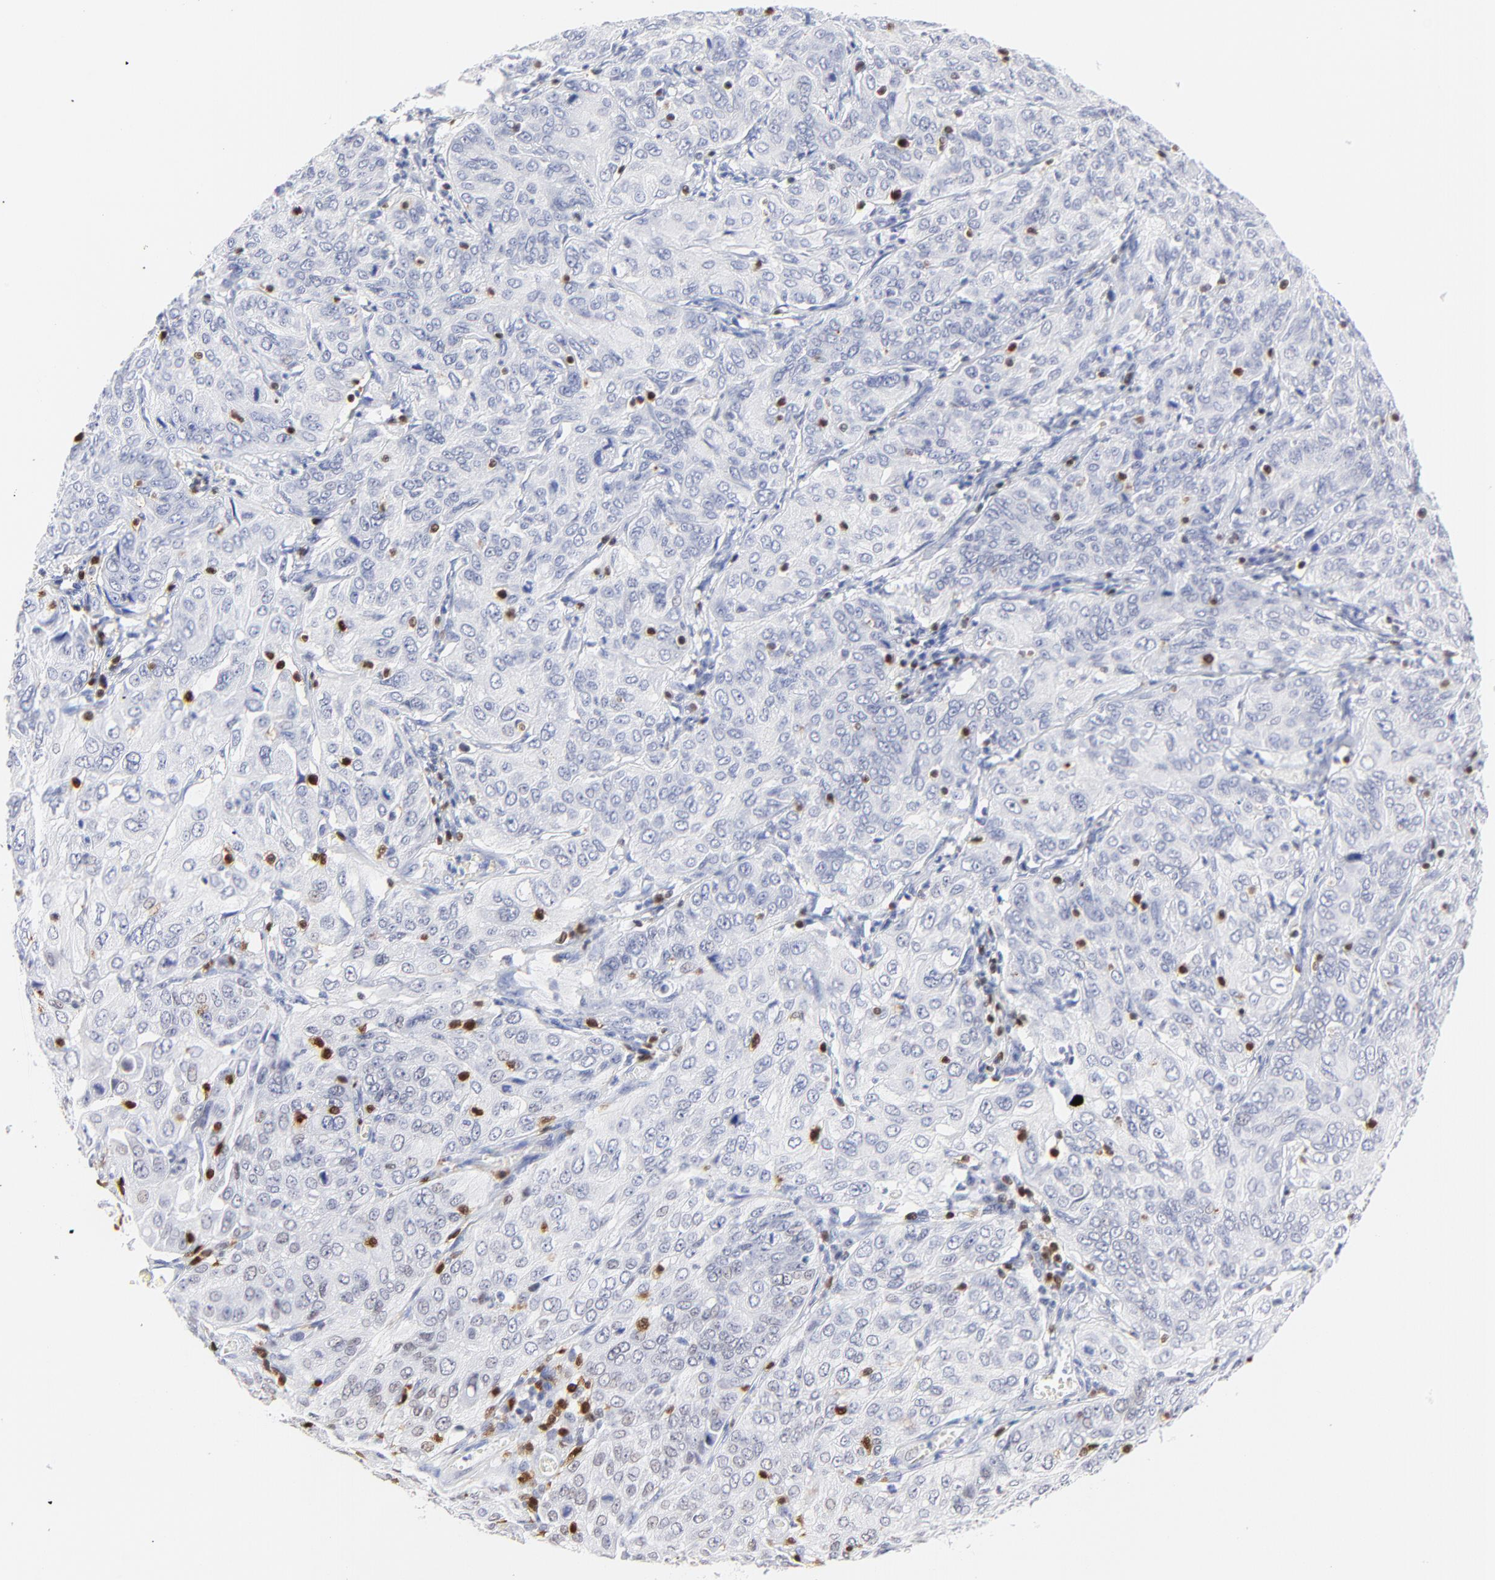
{"staining": {"intensity": "negative", "quantity": "none", "location": "none"}, "tissue": "cervical cancer", "cell_type": "Tumor cells", "image_type": "cancer", "snomed": [{"axis": "morphology", "description": "Squamous cell carcinoma, NOS"}, {"axis": "topography", "description": "Cervix"}], "caption": "Cervical cancer was stained to show a protein in brown. There is no significant positivity in tumor cells.", "gene": "ZAP70", "patient": {"sex": "female", "age": 38}}